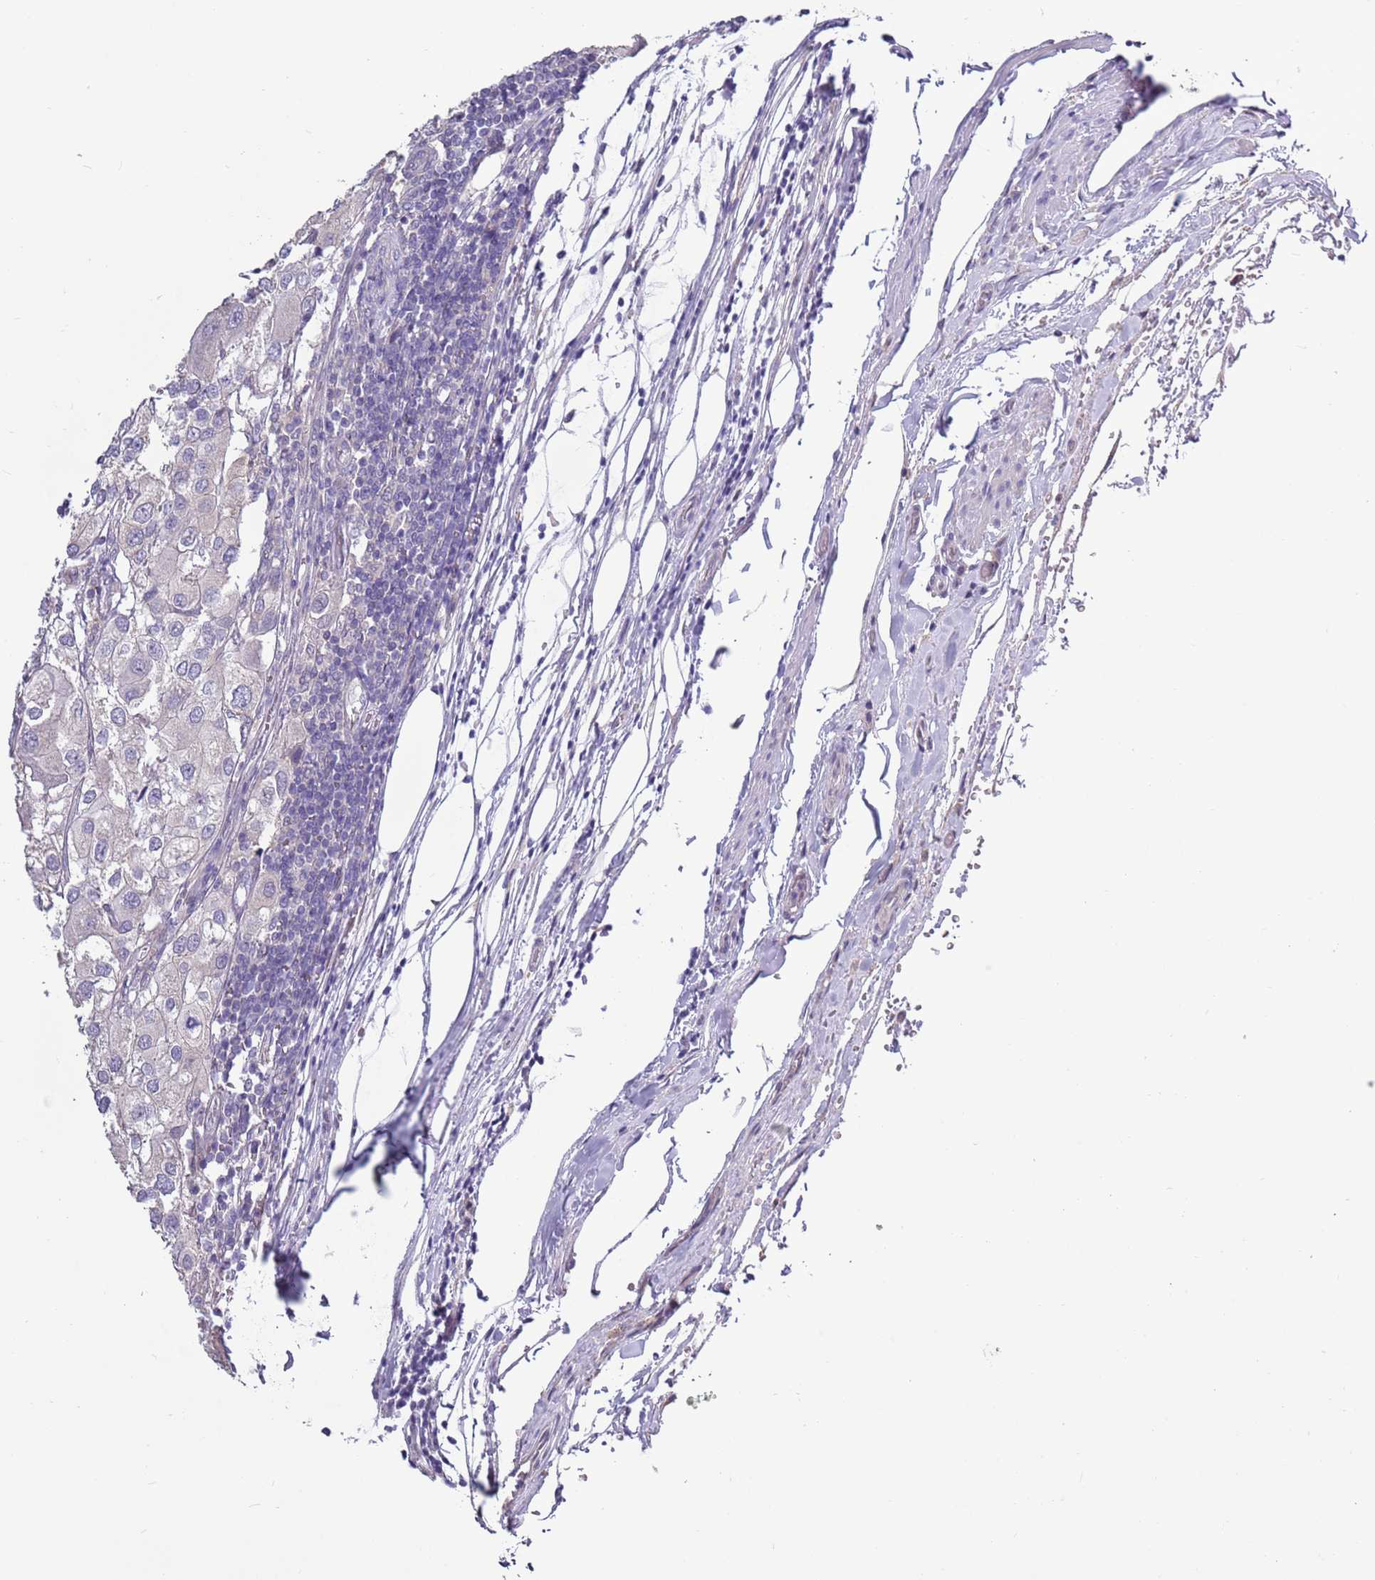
{"staining": {"intensity": "negative", "quantity": "none", "location": "none"}, "tissue": "urothelial cancer", "cell_type": "Tumor cells", "image_type": "cancer", "snomed": [{"axis": "morphology", "description": "Urothelial carcinoma, High grade"}, {"axis": "topography", "description": "Urinary bladder"}], "caption": "Tumor cells are negative for protein expression in human urothelial cancer. (IHC, brightfield microscopy, high magnification).", "gene": "CAPN9", "patient": {"sex": "male", "age": 64}}